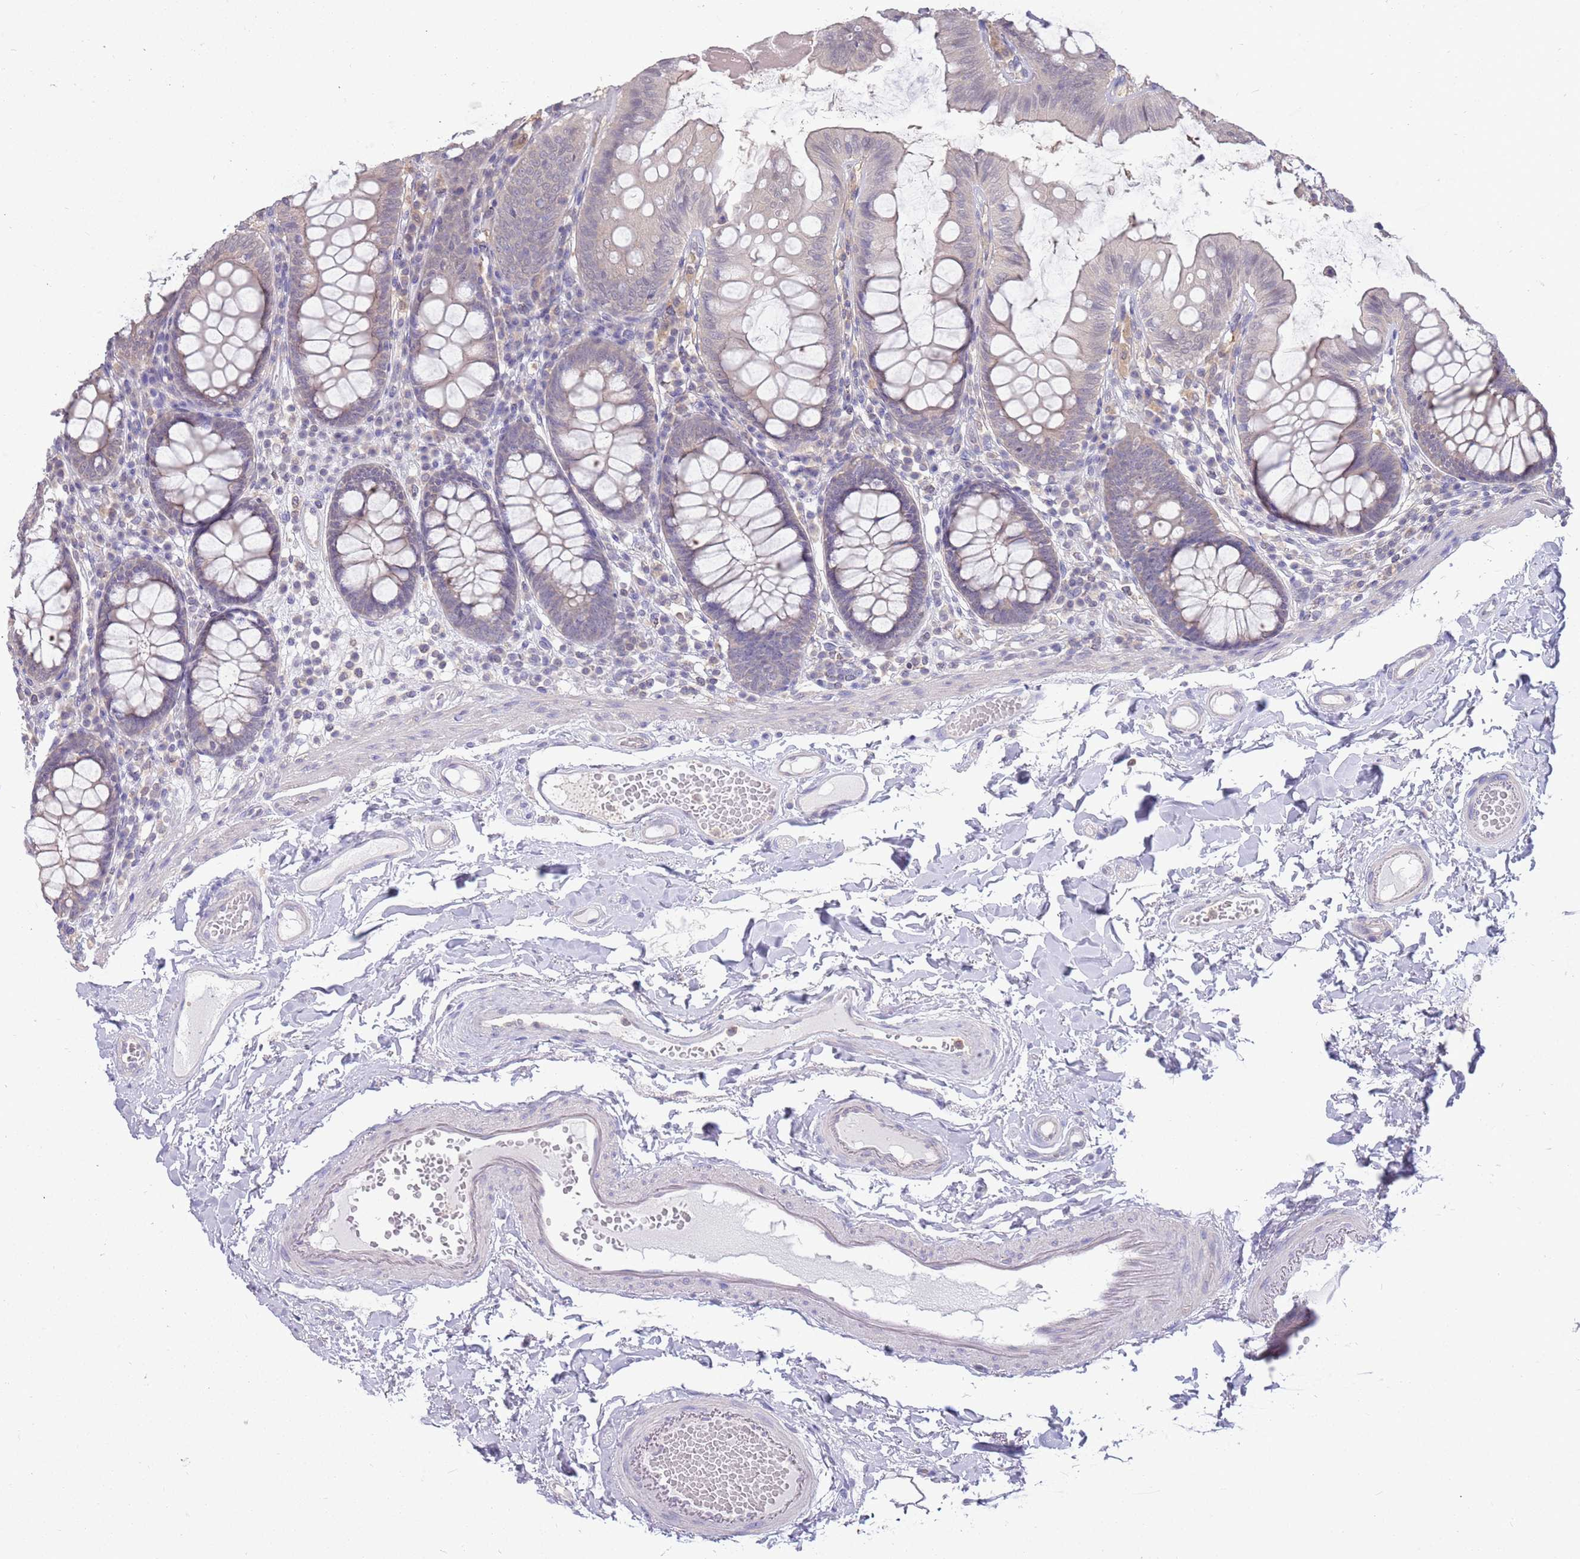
{"staining": {"intensity": "negative", "quantity": "none", "location": "none"}, "tissue": "colon", "cell_type": "Endothelial cells", "image_type": "normal", "snomed": [{"axis": "morphology", "description": "Normal tissue, NOS"}, {"axis": "topography", "description": "Colon"}], "caption": "A micrograph of colon stained for a protein demonstrates no brown staining in endothelial cells. (Brightfield microscopy of DAB (3,3'-diaminobenzidine) immunohistochemistry at high magnification).", "gene": "AP5S1", "patient": {"sex": "male", "age": 84}}